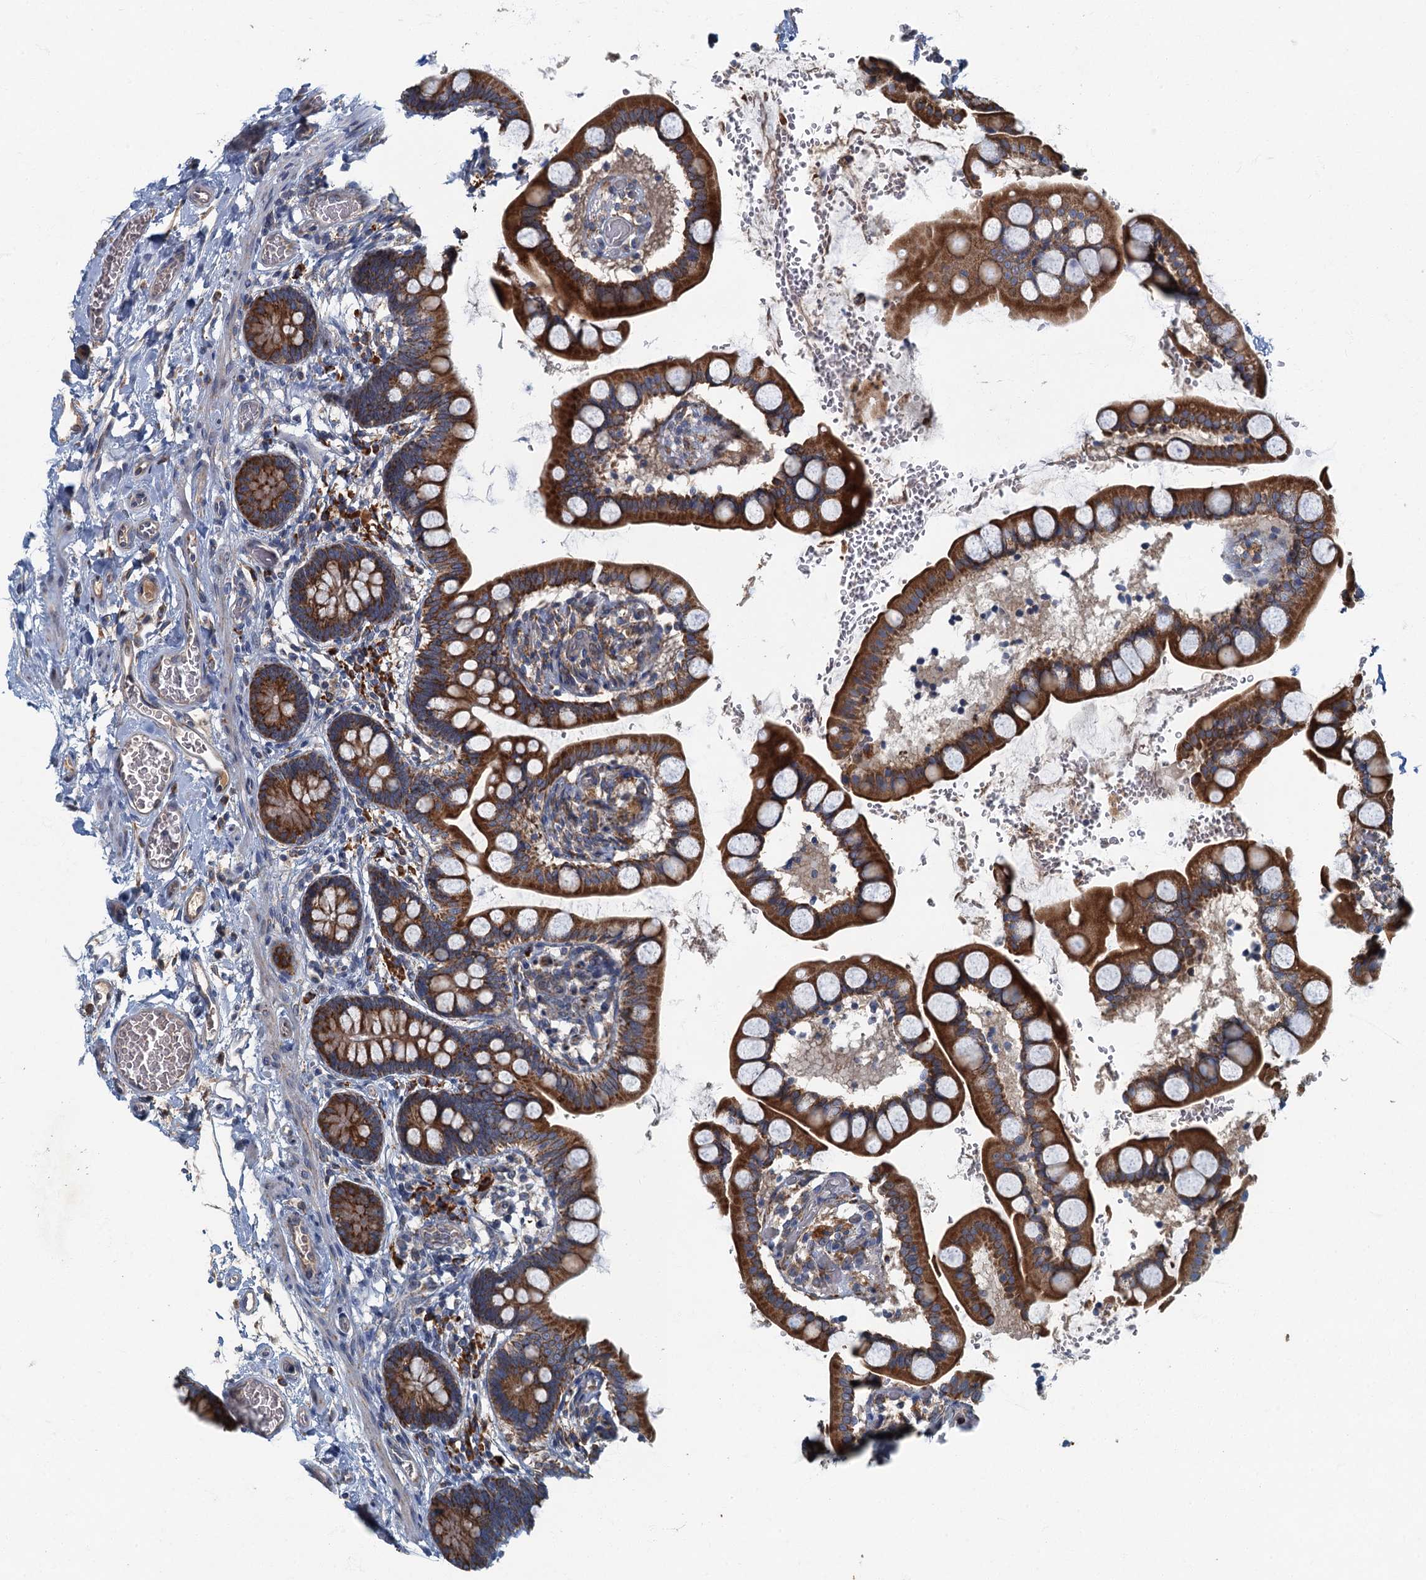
{"staining": {"intensity": "strong", "quantity": ">75%", "location": "cytoplasmic/membranous"}, "tissue": "small intestine", "cell_type": "Glandular cells", "image_type": "normal", "snomed": [{"axis": "morphology", "description": "Normal tissue, NOS"}, {"axis": "topography", "description": "Small intestine"}], "caption": "Normal small intestine was stained to show a protein in brown. There is high levels of strong cytoplasmic/membranous staining in about >75% of glandular cells.", "gene": "SPDYC", "patient": {"sex": "male", "age": 52}}